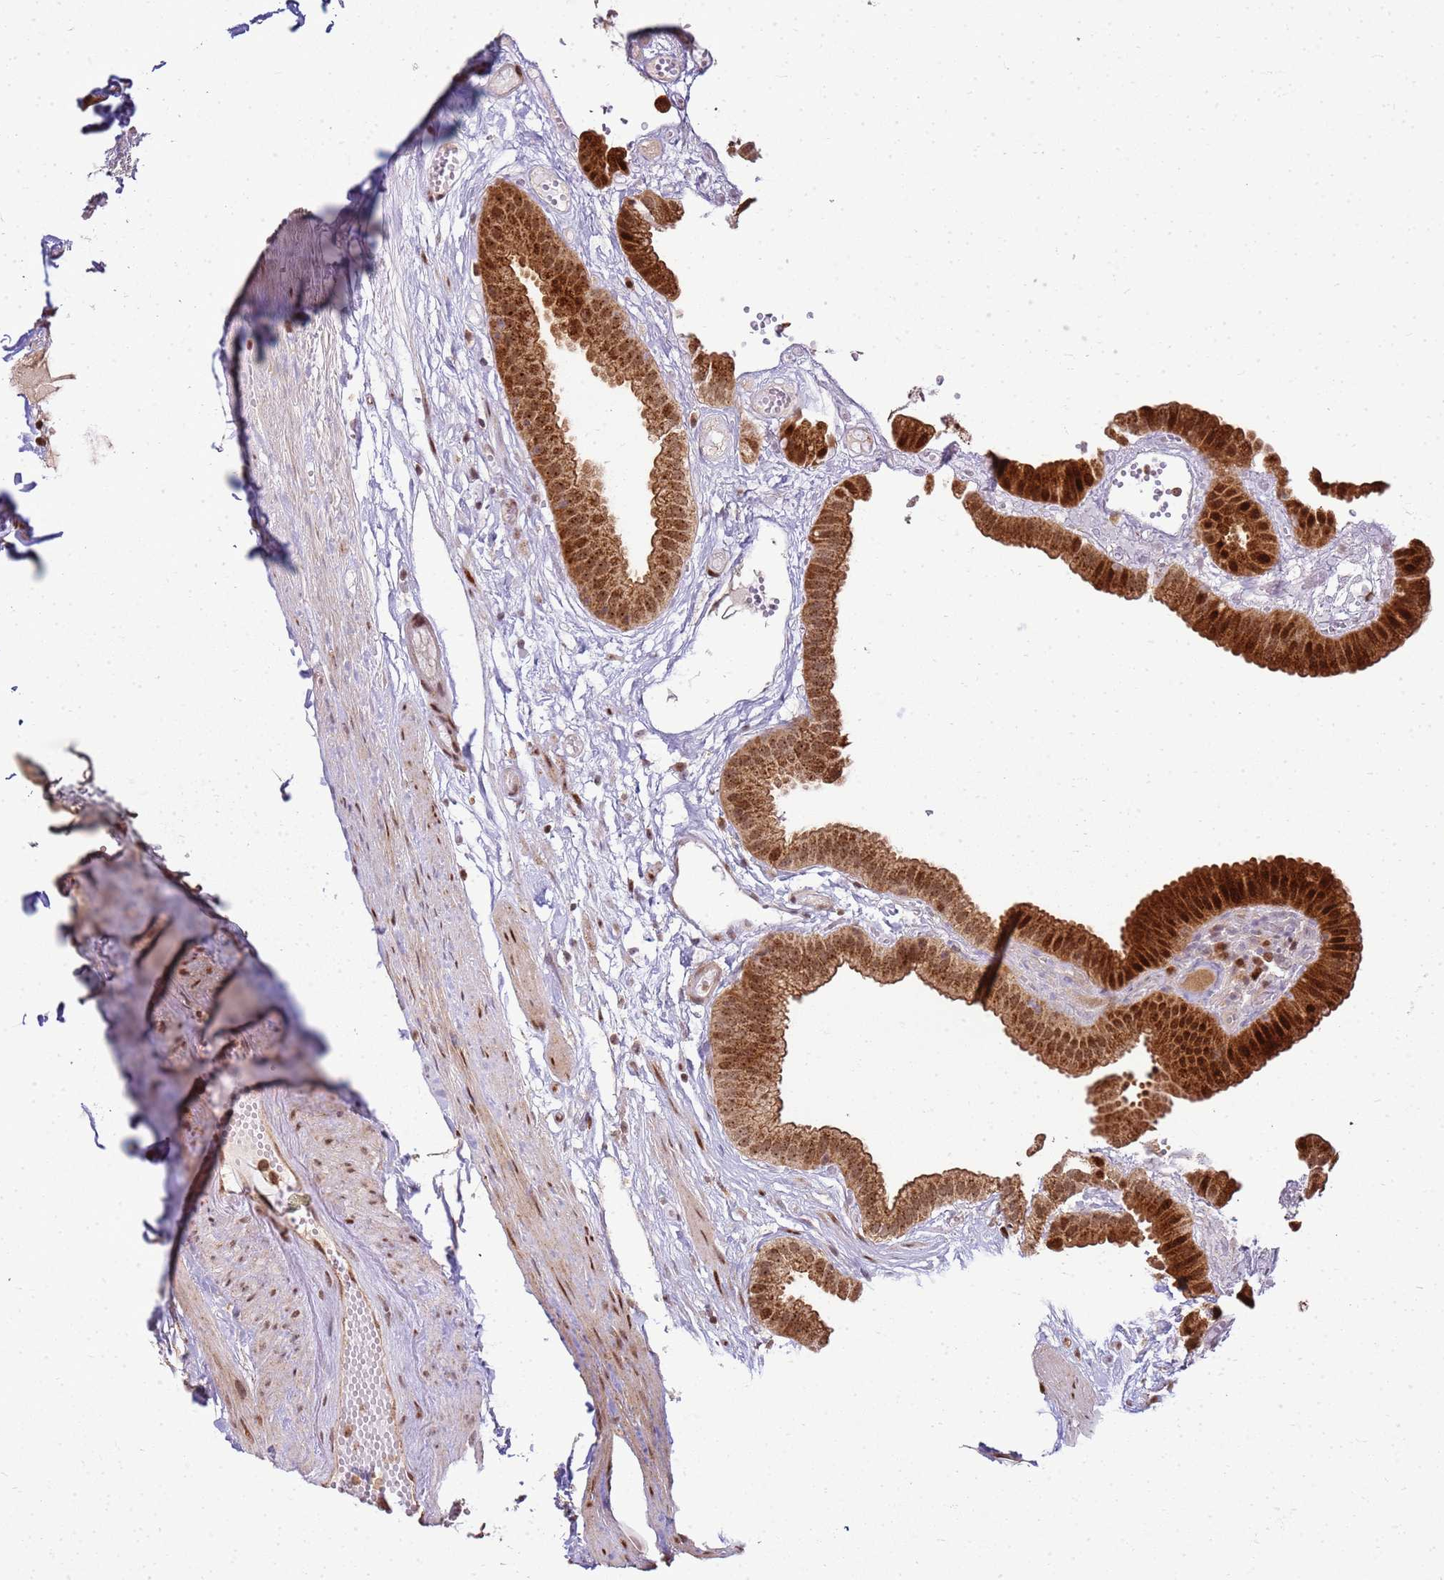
{"staining": {"intensity": "strong", "quantity": ">75%", "location": "cytoplasmic/membranous,nuclear"}, "tissue": "gallbladder", "cell_type": "Glandular cells", "image_type": "normal", "snomed": [{"axis": "morphology", "description": "Normal tissue, NOS"}, {"axis": "topography", "description": "Gallbladder"}], "caption": "Immunohistochemistry image of benign gallbladder: gallbladder stained using IHC exhibits high levels of strong protein expression localized specifically in the cytoplasmic/membranous,nuclear of glandular cells, appearing as a cytoplasmic/membranous,nuclear brown color.", "gene": "PEX14", "patient": {"sex": "female", "age": 61}}